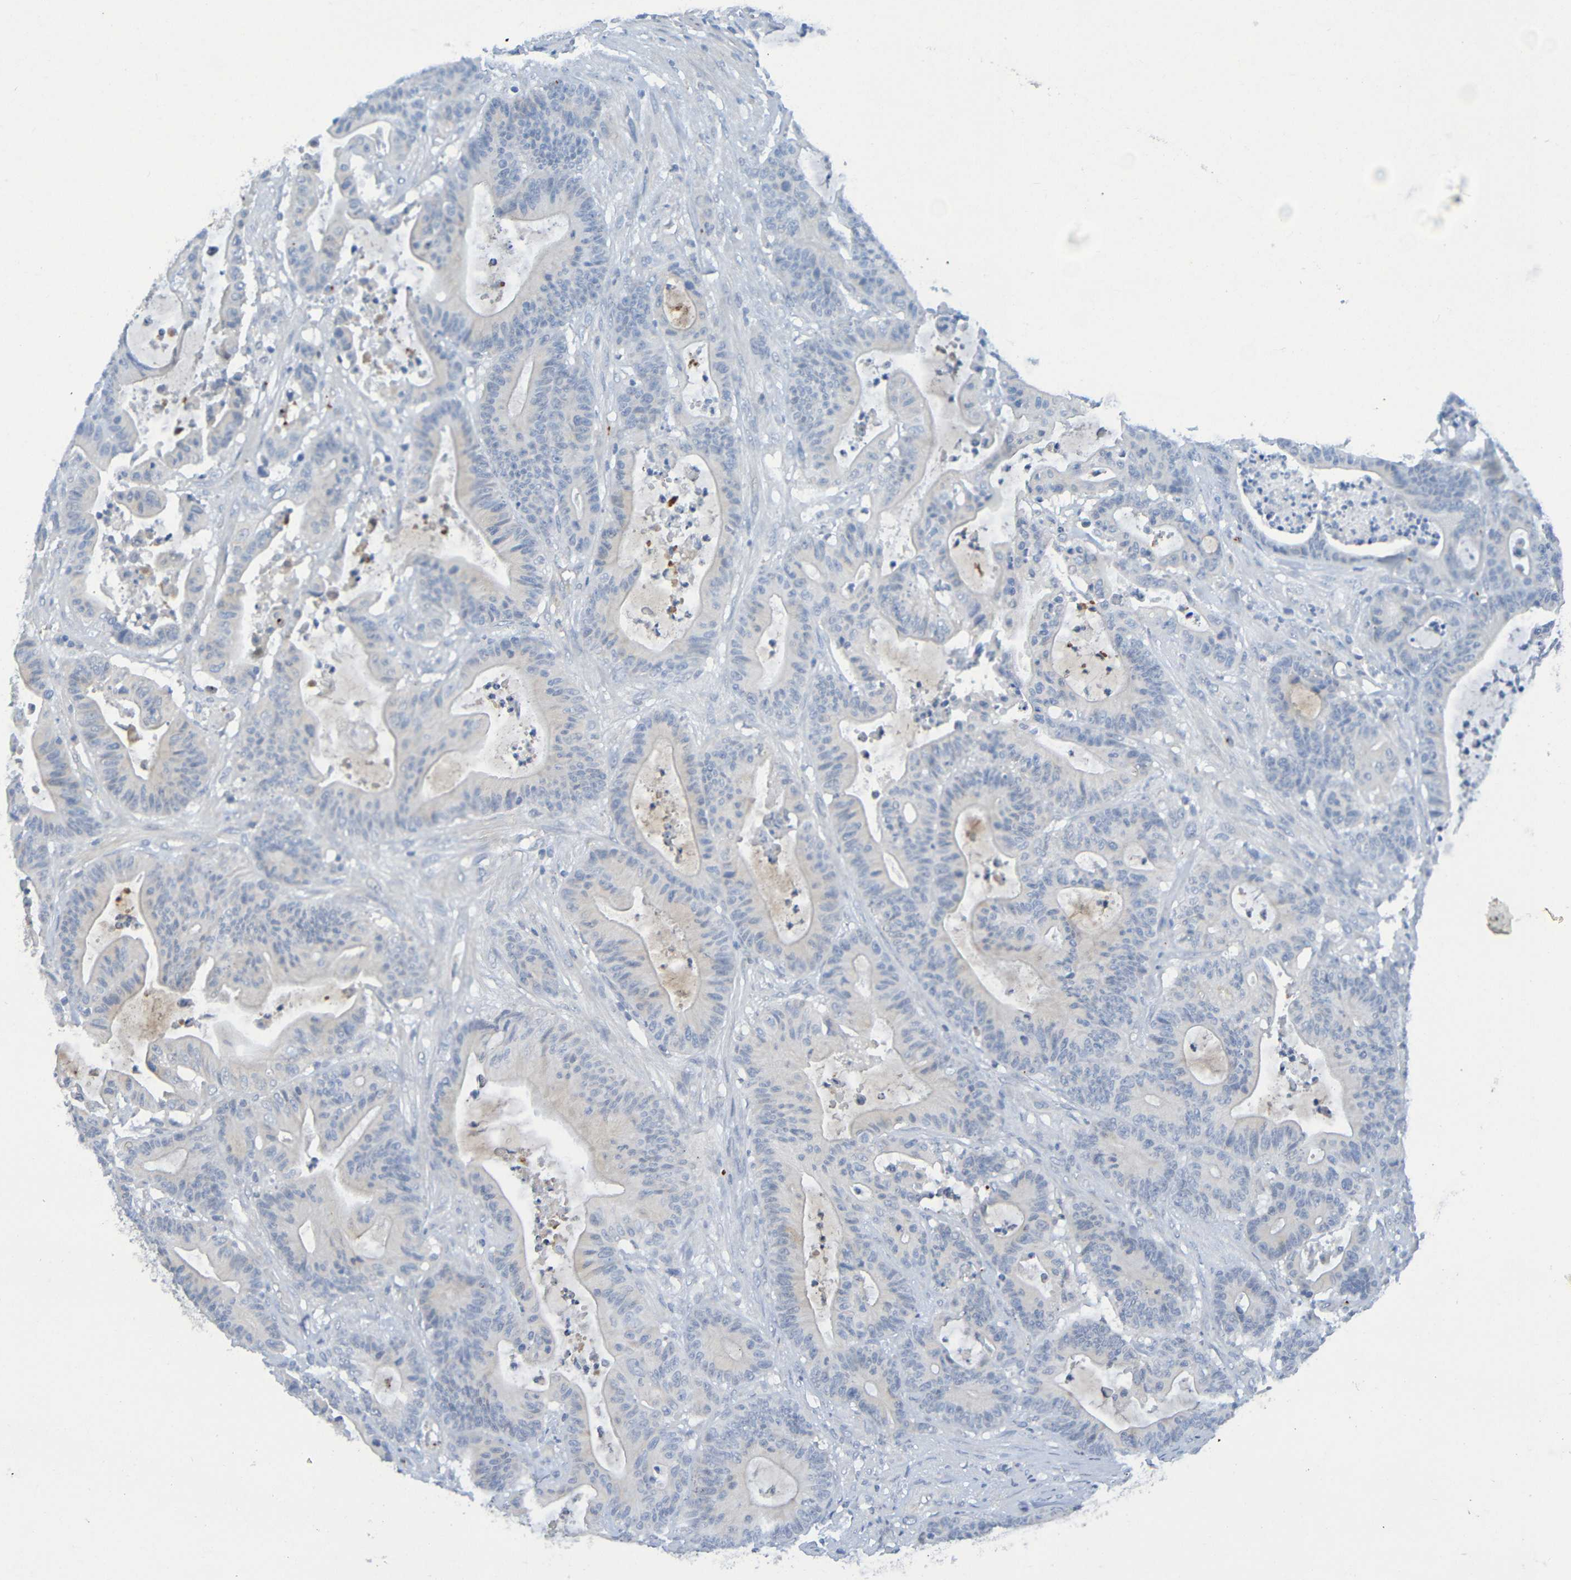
{"staining": {"intensity": "moderate", "quantity": "<25%", "location": "cytoplasmic/membranous"}, "tissue": "colorectal cancer", "cell_type": "Tumor cells", "image_type": "cancer", "snomed": [{"axis": "morphology", "description": "Adenocarcinoma, NOS"}, {"axis": "topography", "description": "Colon"}], "caption": "Tumor cells demonstrate low levels of moderate cytoplasmic/membranous expression in approximately <25% of cells in colorectal adenocarcinoma.", "gene": "IL10", "patient": {"sex": "female", "age": 84}}